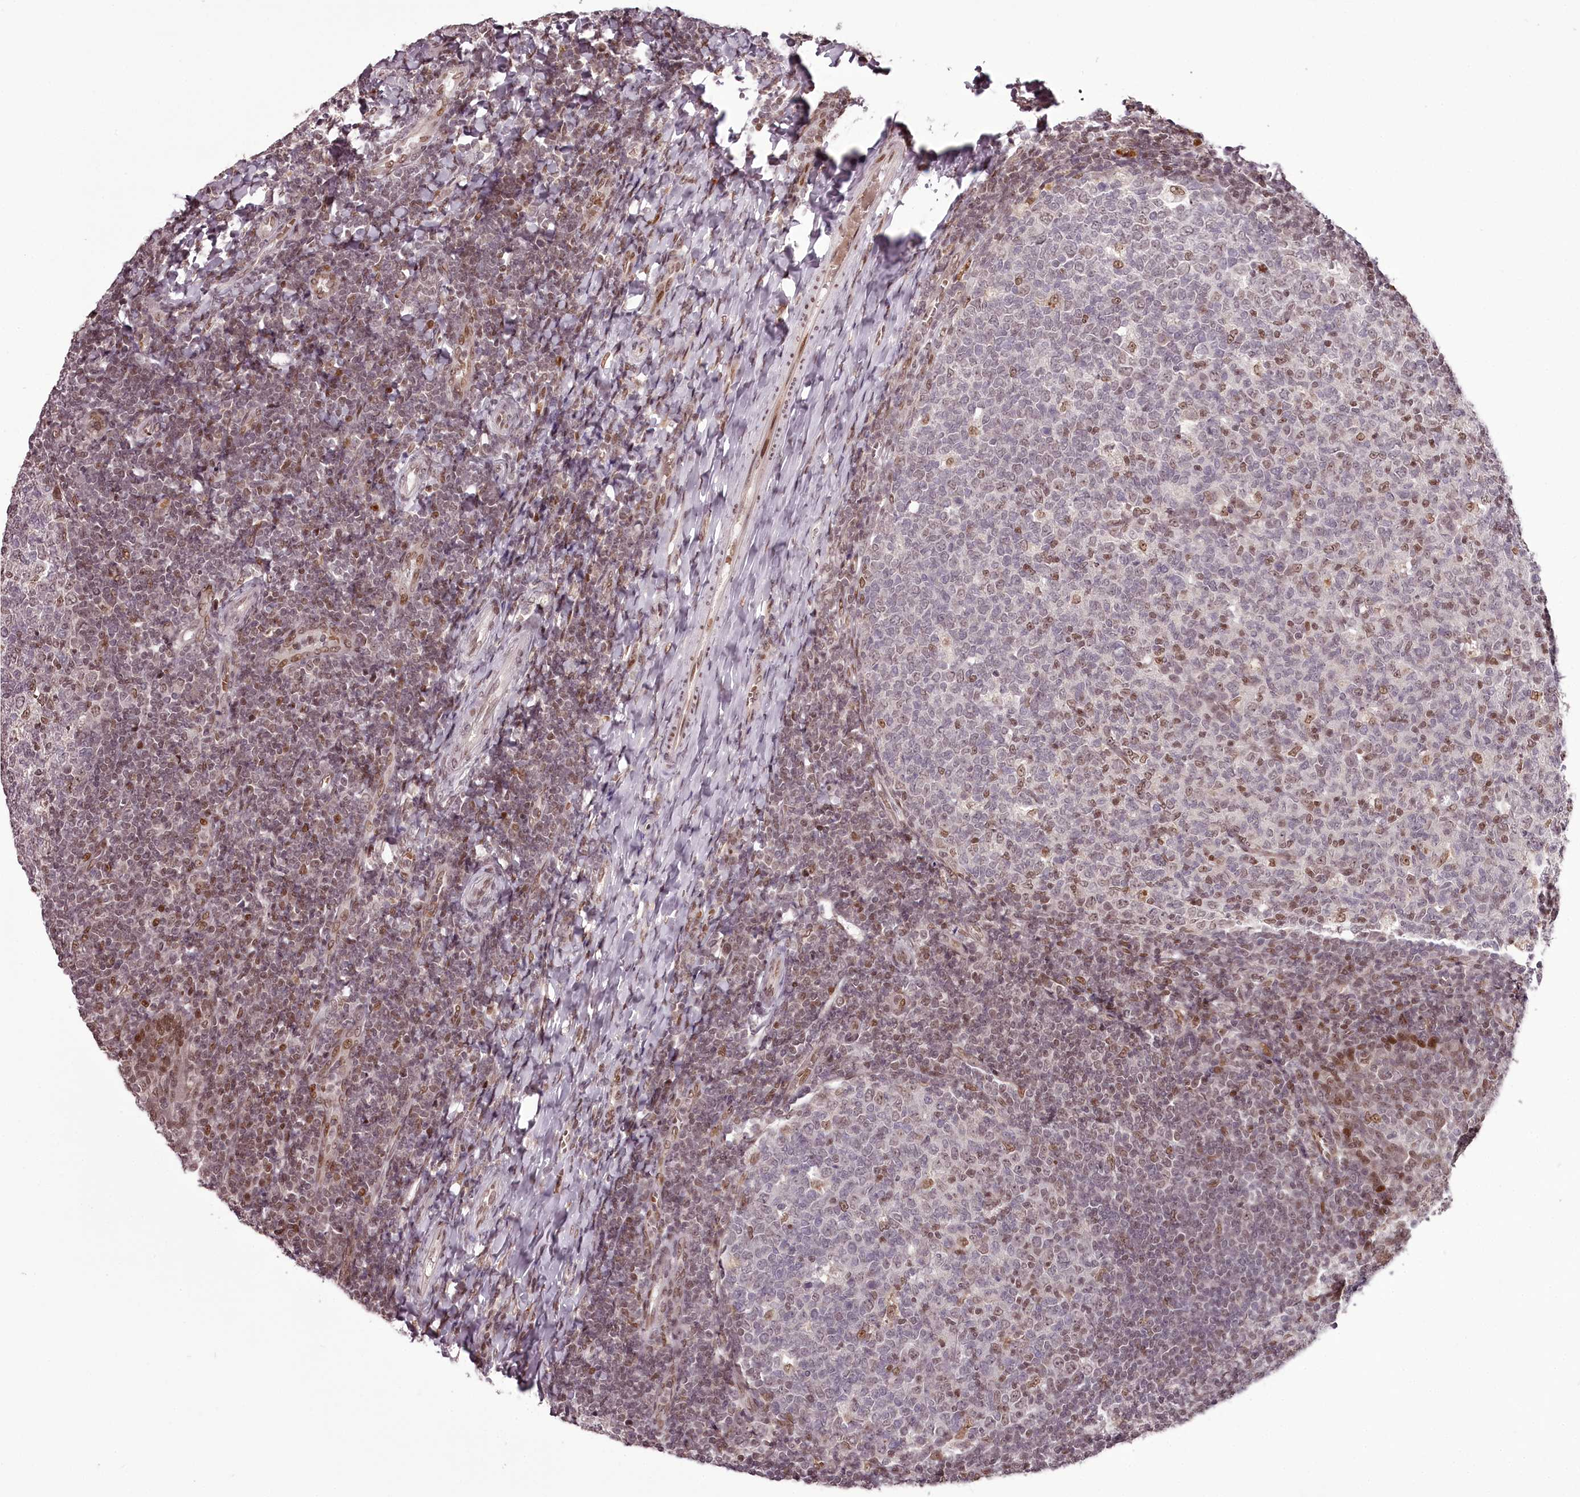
{"staining": {"intensity": "moderate", "quantity": "<25%", "location": "nuclear"}, "tissue": "tonsil", "cell_type": "Germinal center cells", "image_type": "normal", "snomed": [{"axis": "morphology", "description": "Normal tissue, NOS"}, {"axis": "topography", "description": "Tonsil"}], "caption": "A low amount of moderate nuclear expression is seen in approximately <25% of germinal center cells in normal tonsil. (brown staining indicates protein expression, while blue staining denotes nuclei).", "gene": "THYN1", "patient": {"sex": "female", "age": 19}}